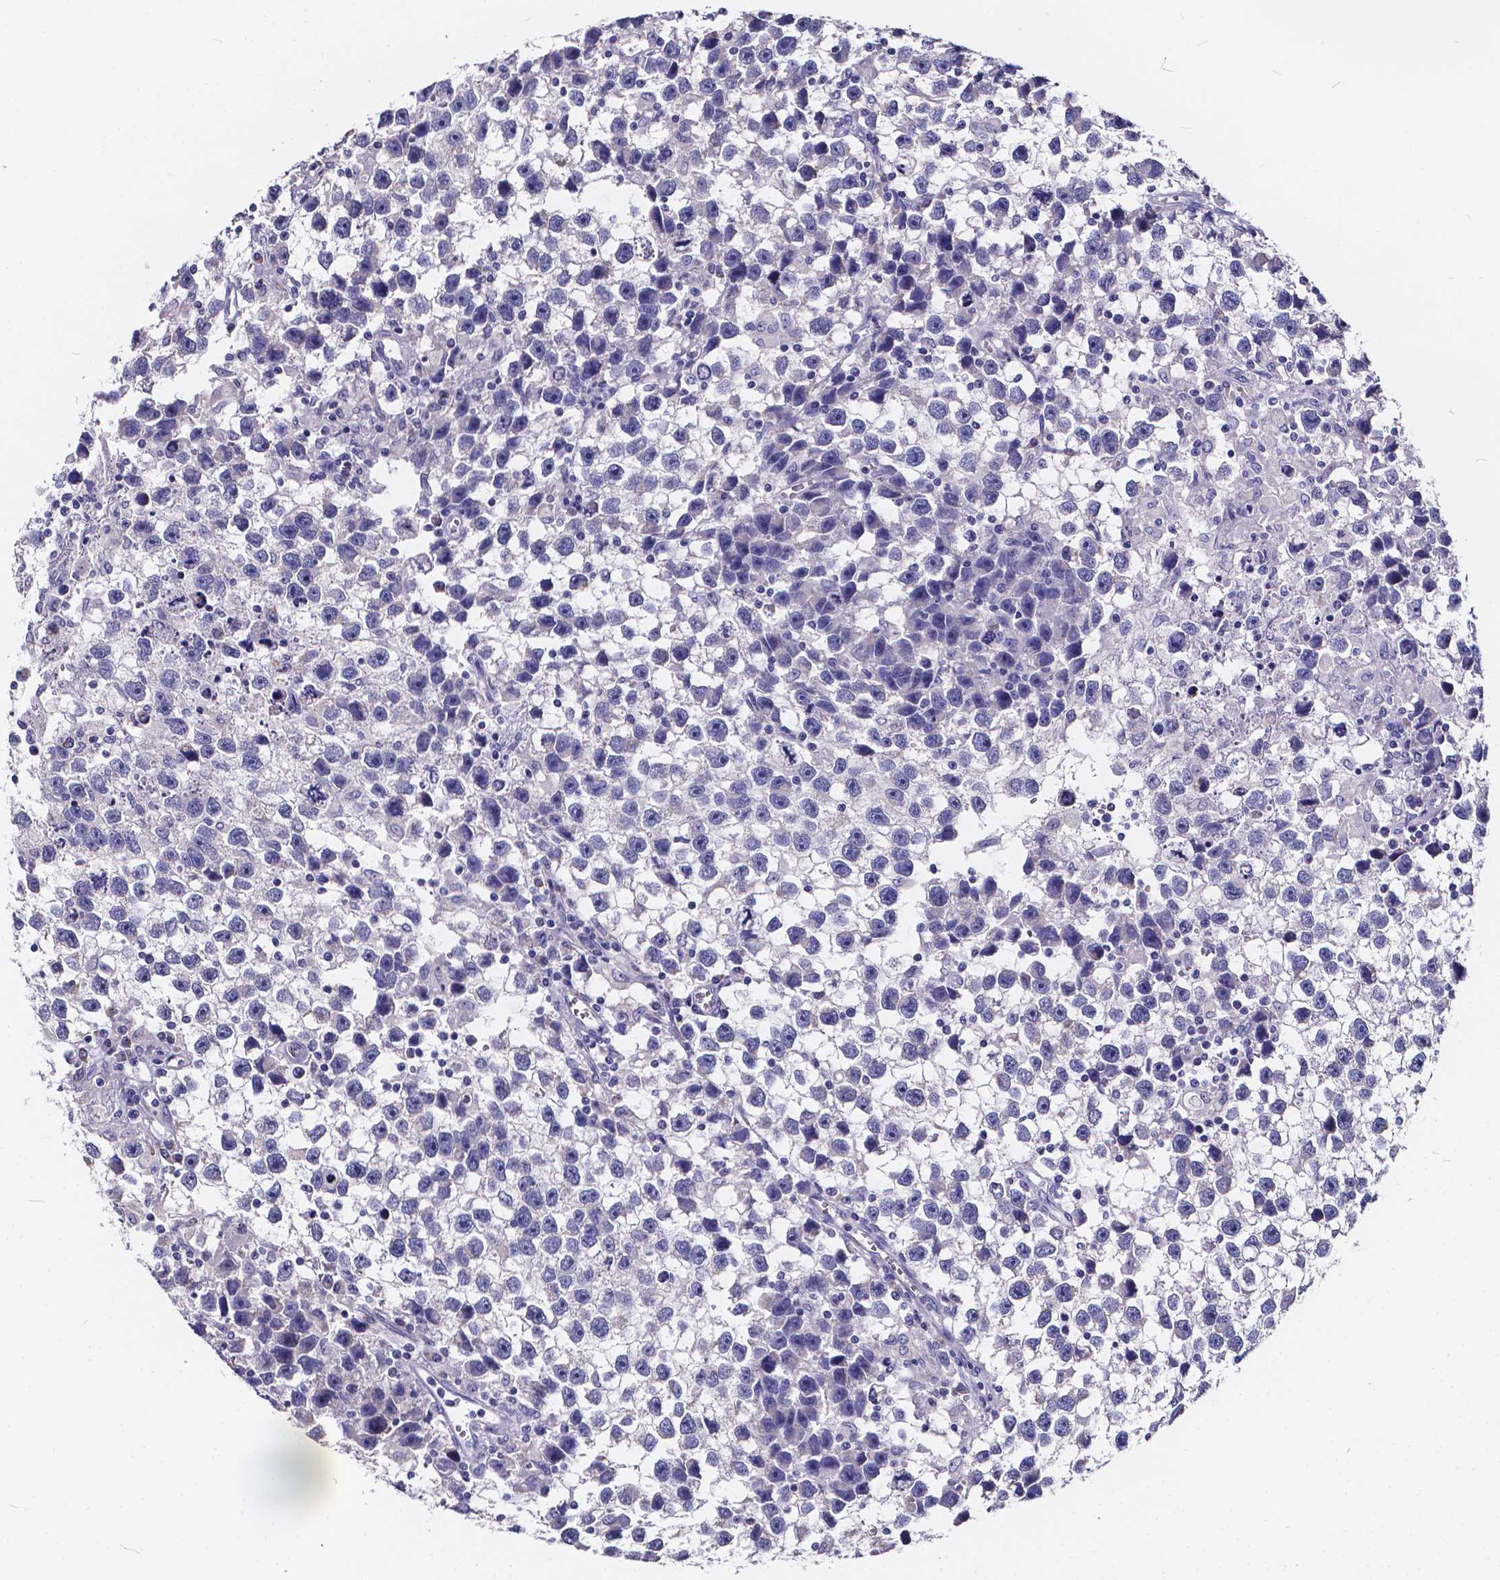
{"staining": {"intensity": "negative", "quantity": "none", "location": "none"}, "tissue": "testis cancer", "cell_type": "Tumor cells", "image_type": "cancer", "snomed": [{"axis": "morphology", "description": "Seminoma, NOS"}, {"axis": "topography", "description": "Testis"}], "caption": "Testis seminoma stained for a protein using immunohistochemistry (IHC) shows no positivity tumor cells.", "gene": "SPEF2", "patient": {"sex": "male", "age": 43}}